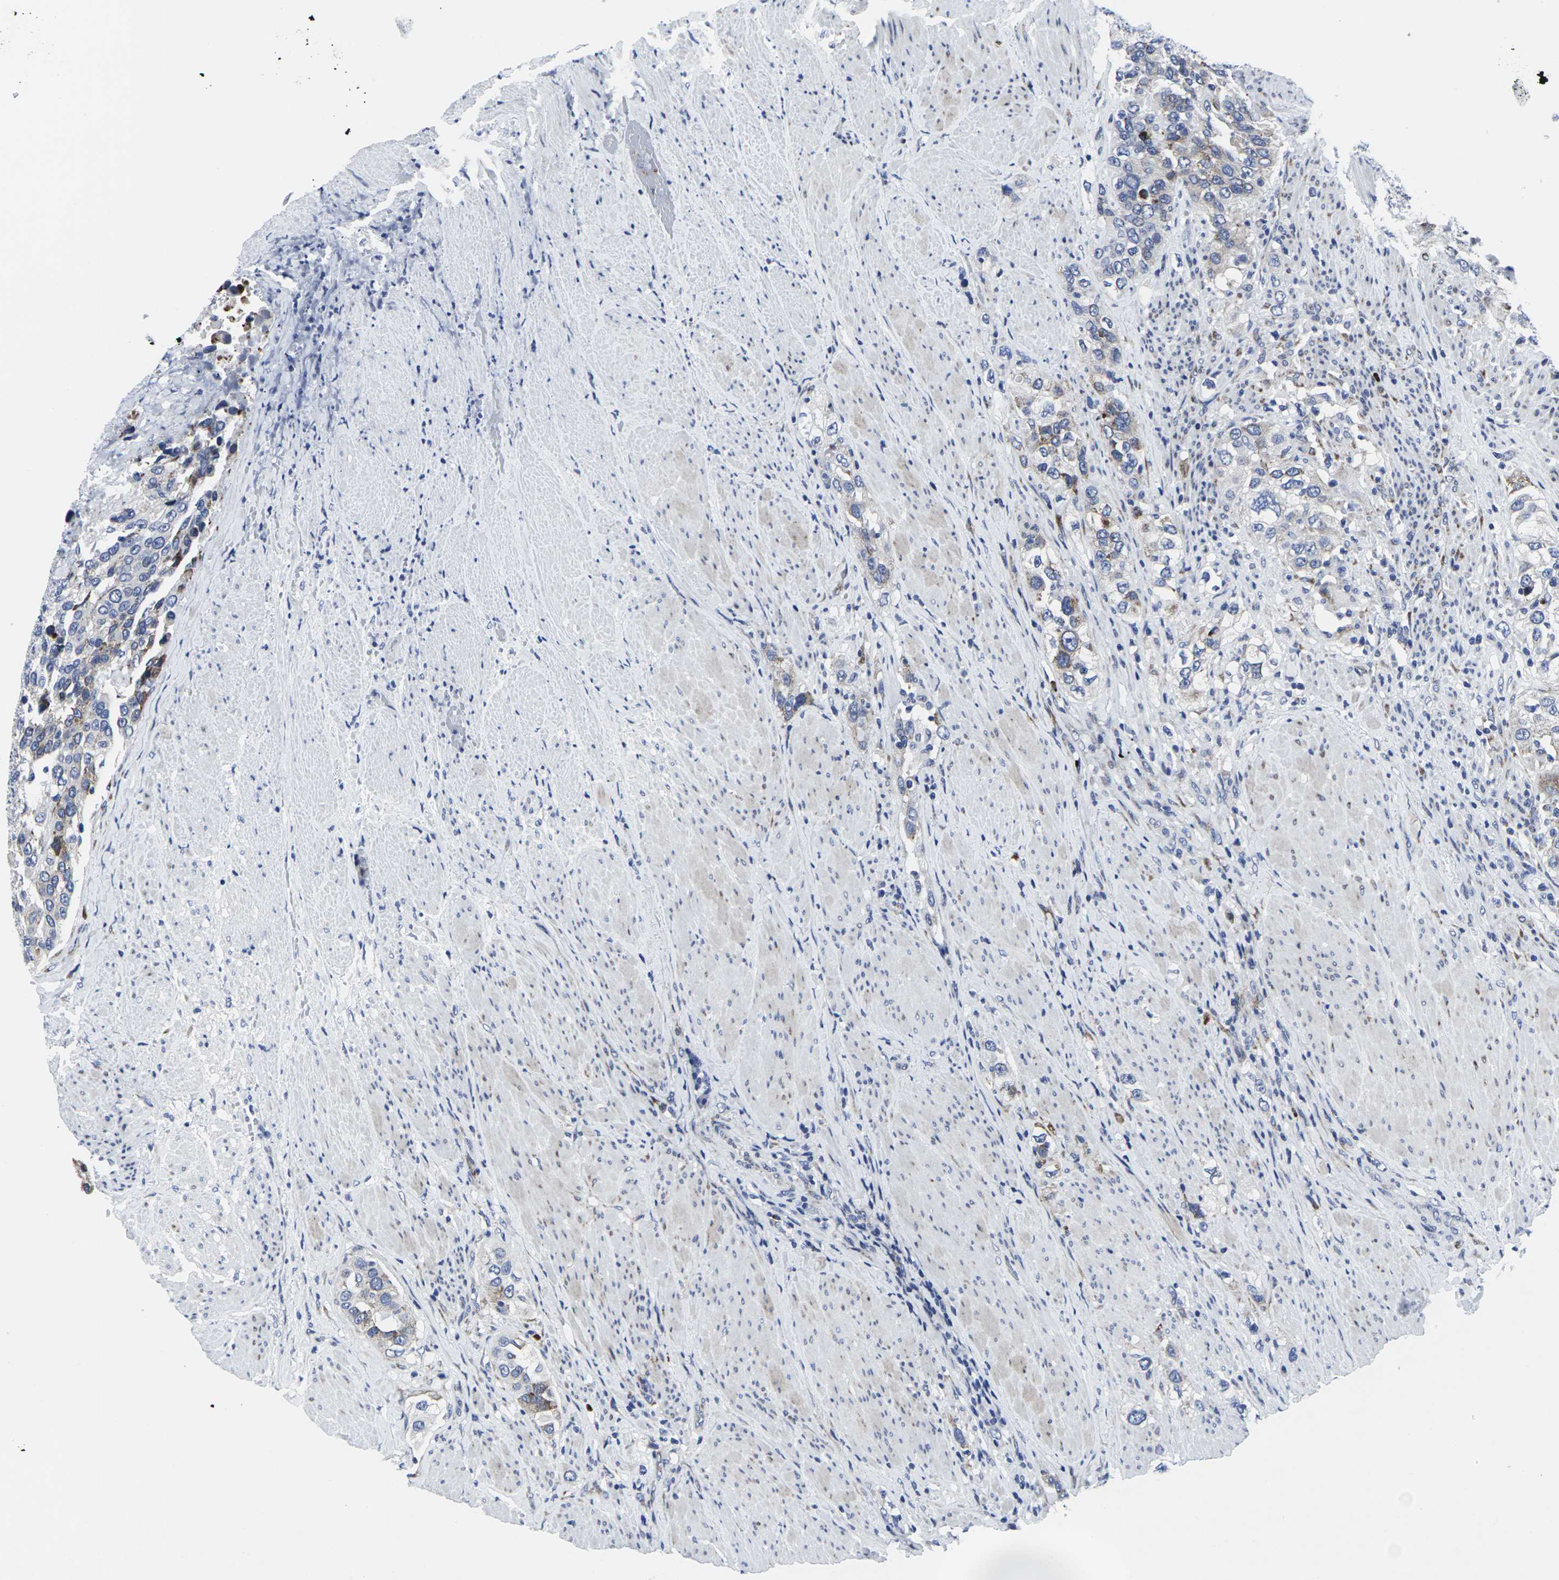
{"staining": {"intensity": "moderate", "quantity": "<25%", "location": "cytoplasmic/membranous"}, "tissue": "urothelial cancer", "cell_type": "Tumor cells", "image_type": "cancer", "snomed": [{"axis": "morphology", "description": "Urothelial carcinoma, High grade"}, {"axis": "topography", "description": "Urinary bladder"}], "caption": "Urothelial cancer tissue reveals moderate cytoplasmic/membranous positivity in approximately <25% of tumor cells, visualized by immunohistochemistry.", "gene": "RPN1", "patient": {"sex": "female", "age": 80}}